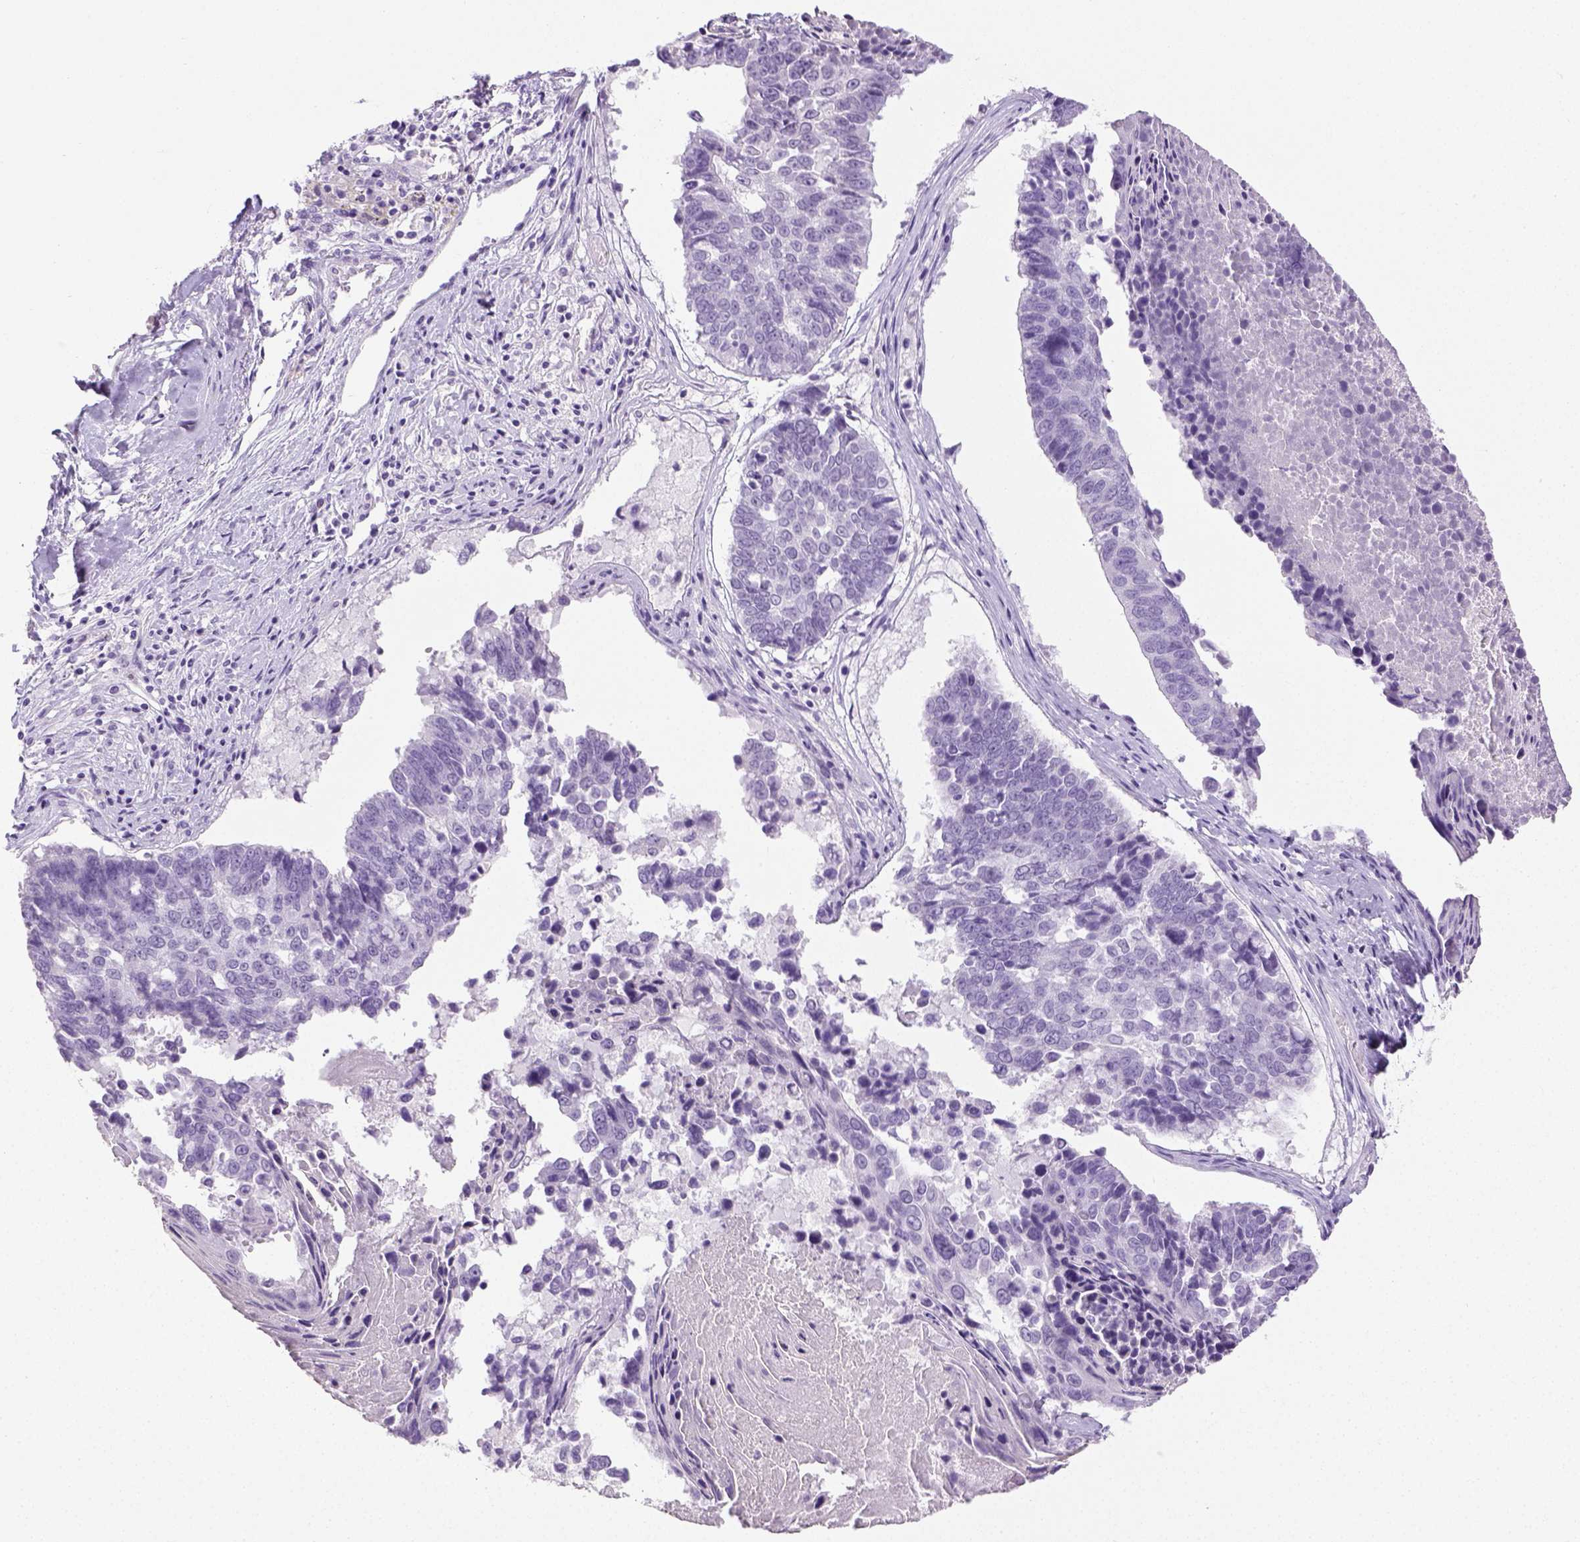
{"staining": {"intensity": "negative", "quantity": "none", "location": "none"}, "tissue": "lung cancer", "cell_type": "Tumor cells", "image_type": "cancer", "snomed": [{"axis": "morphology", "description": "Squamous cell carcinoma, NOS"}, {"axis": "topography", "description": "Lung"}], "caption": "This histopathology image is of squamous cell carcinoma (lung) stained with immunohistochemistry (IHC) to label a protein in brown with the nuclei are counter-stained blue. There is no staining in tumor cells.", "gene": "LGSN", "patient": {"sex": "male", "age": 73}}